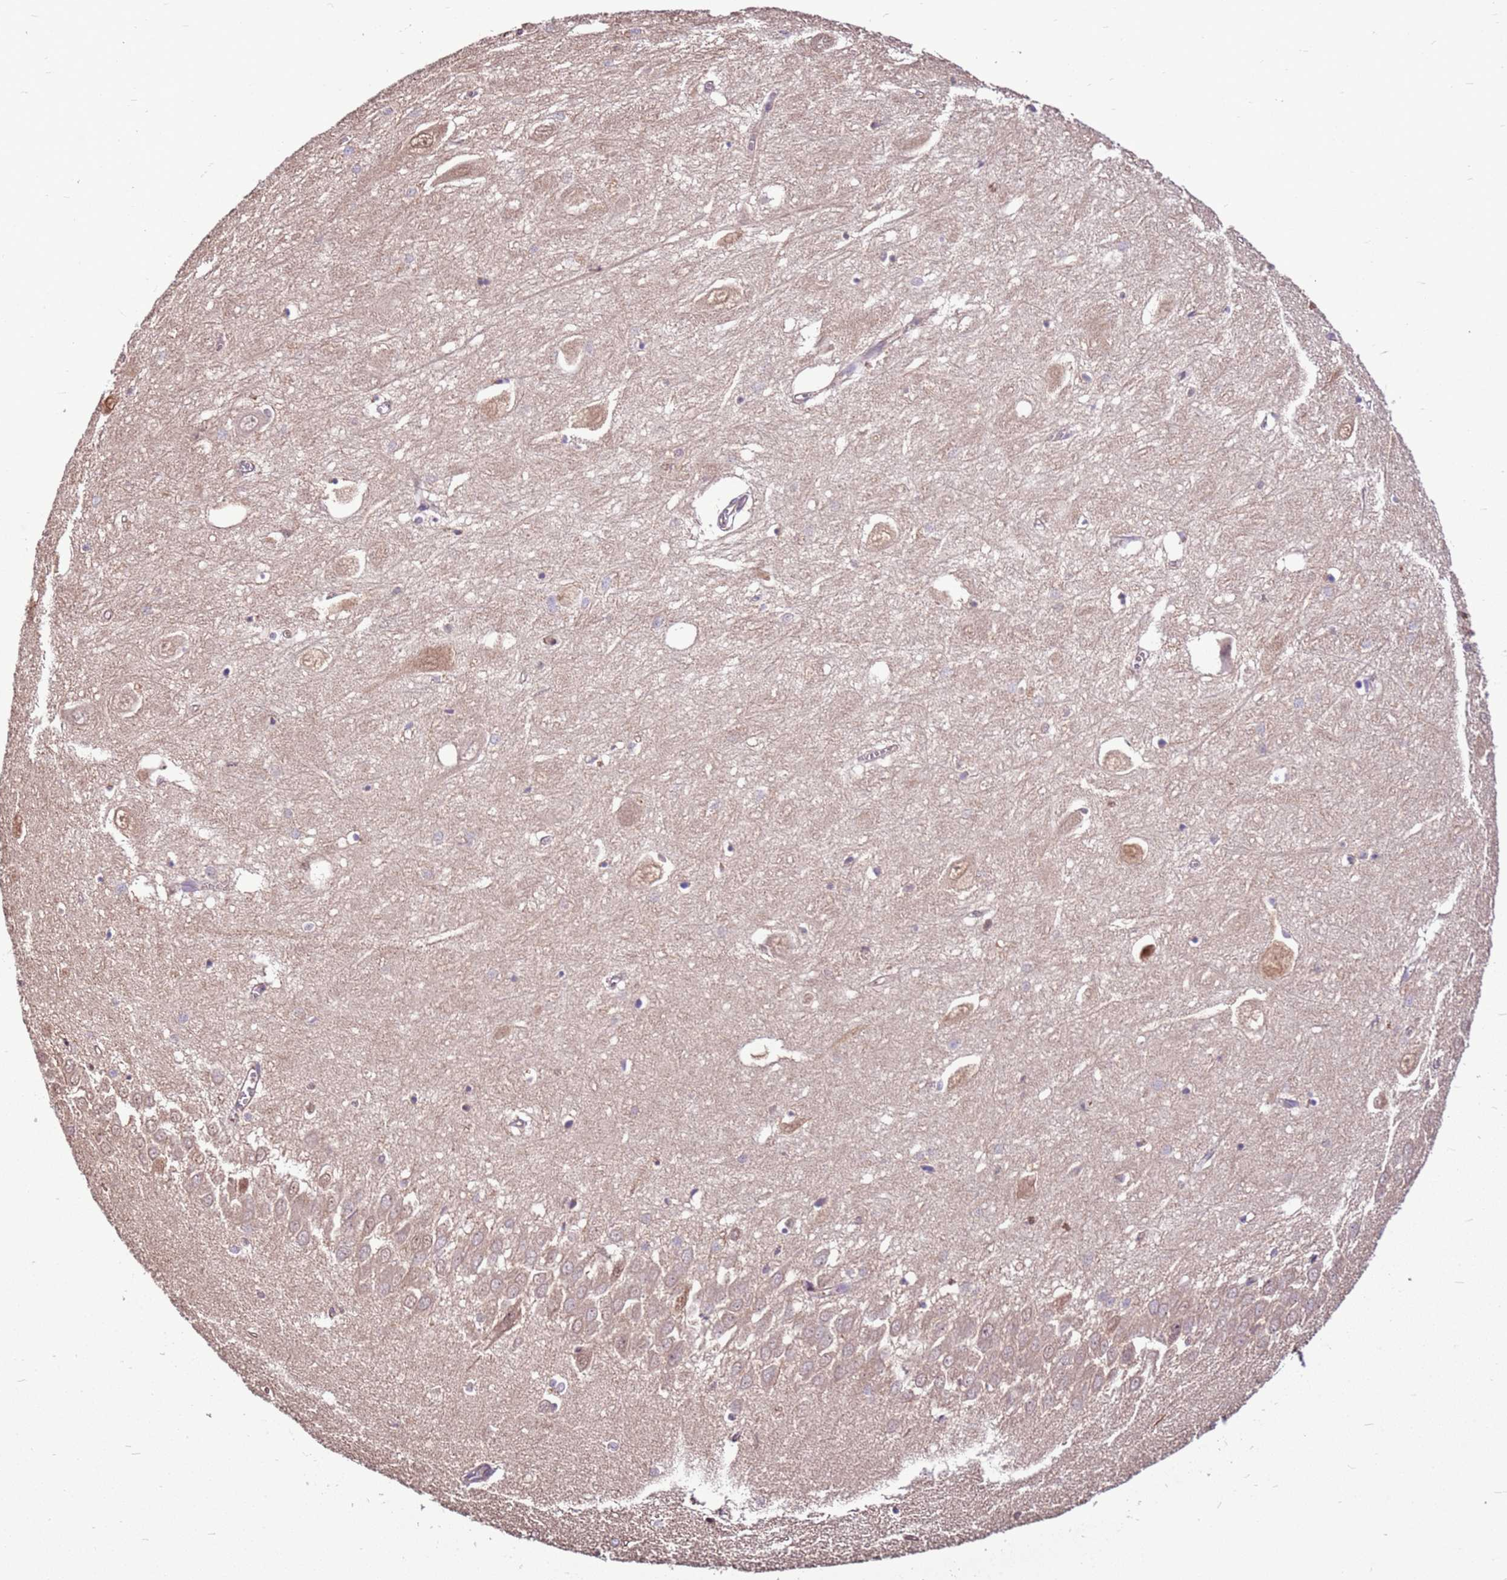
{"staining": {"intensity": "negative", "quantity": "none", "location": "none"}, "tissue": "hippocampus", "cell_type": "Glial cells", "image_type": "normal", "snomed": [{"axis": "morphology", "description": "Normal tissue, NOS"}, {"axis": "topography", "description": "Hippocampus"}], "caption": "Glial cells are negative for protein expression in normal human hippocampus.", "gene": "BBS5", "patient": {"sex": "female", "age": 64}}